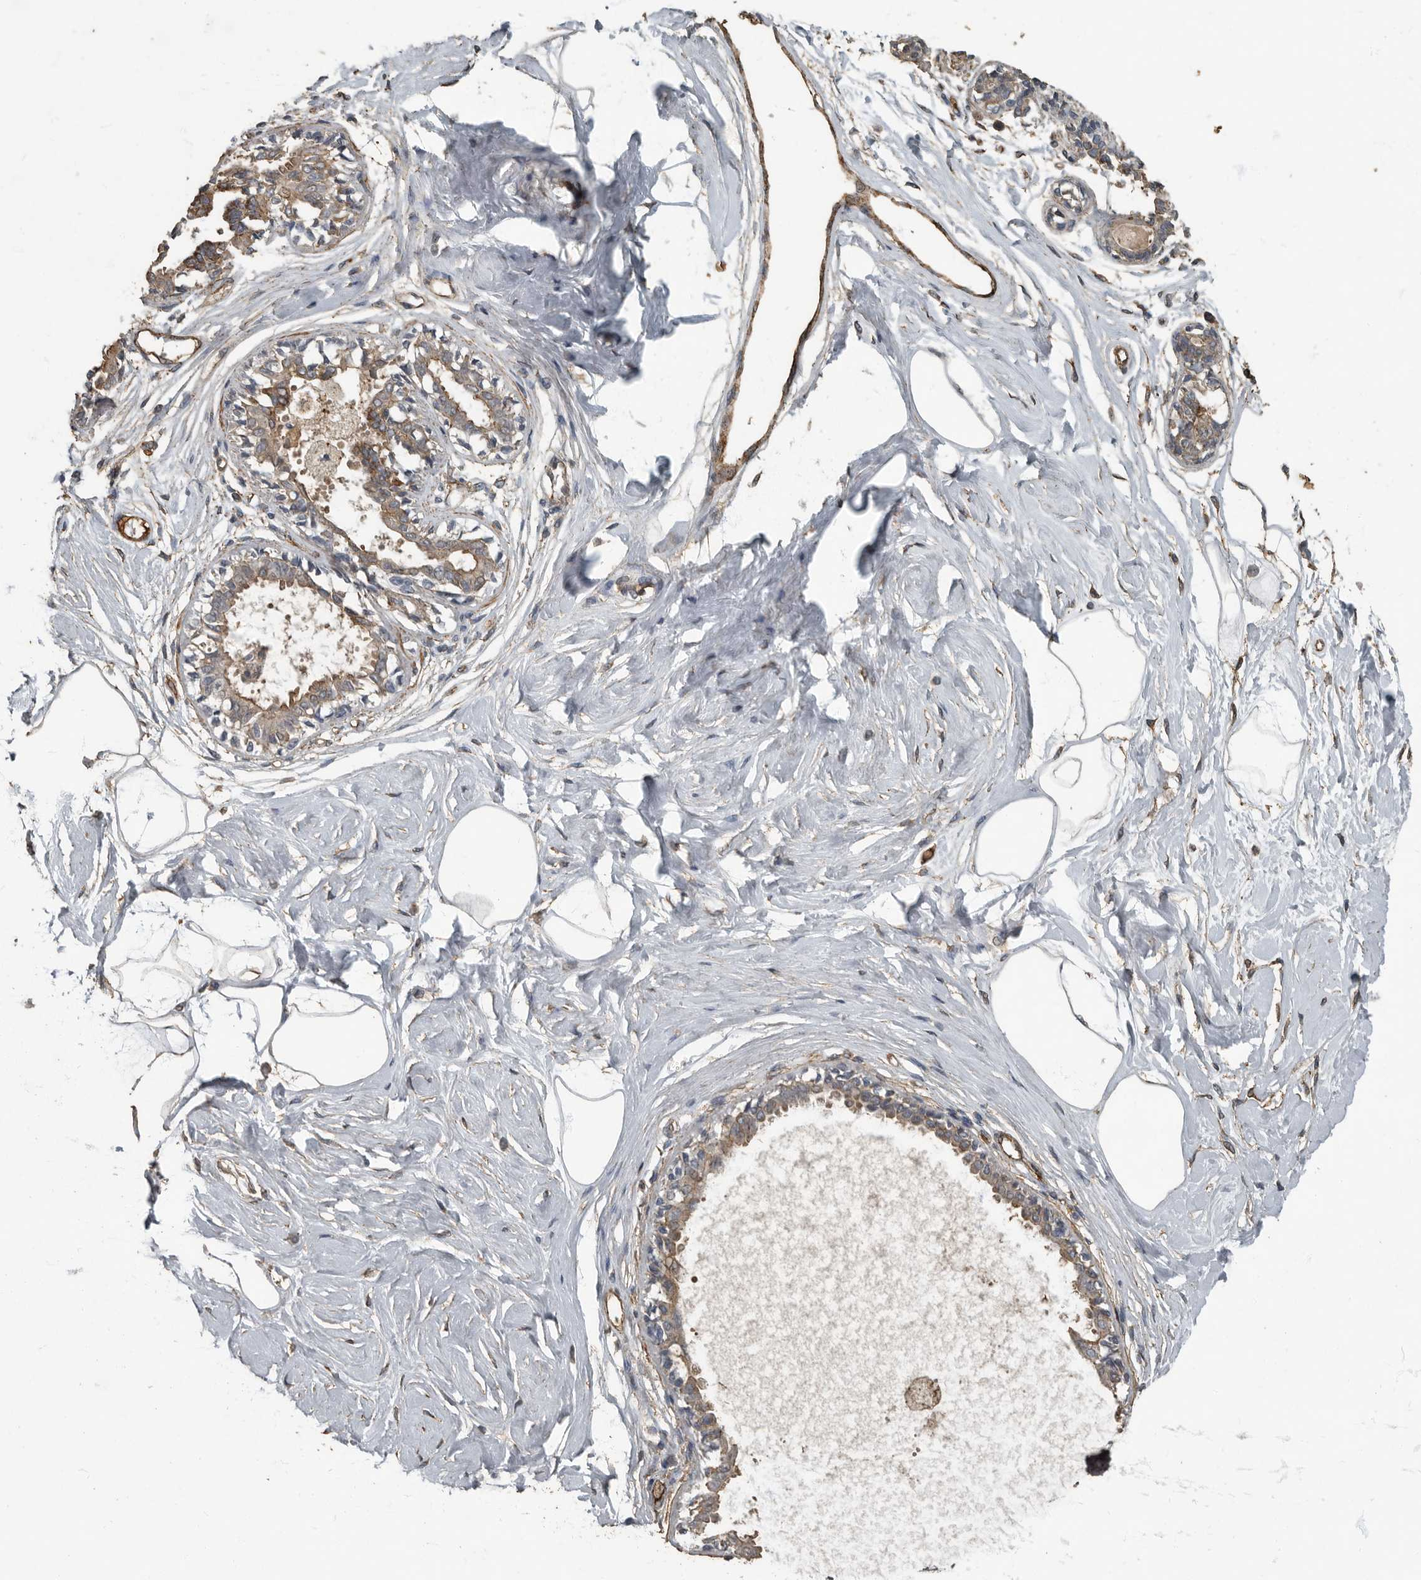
{"staining": {"intensity": "moderate", "quantity": "<25%", "location": "cytoplasmic/membranous"}, "tissue": "breast", "cell_type": "Adipocytes", "image_type": "normal", "snomed": [{"axis": "morphology", "description": "Normal tissue, NOS"}, {"axis": "topography", "description": "Breast"}], "caption": "Immunohistochemistry (IHC) (DAB) staining of normal breast reveals moderate cytoplasmic/membranous protein staining in about <25% of adipocytes.", "gene": "IL15RA", "patient": {"sex": "female", "age": 45}}